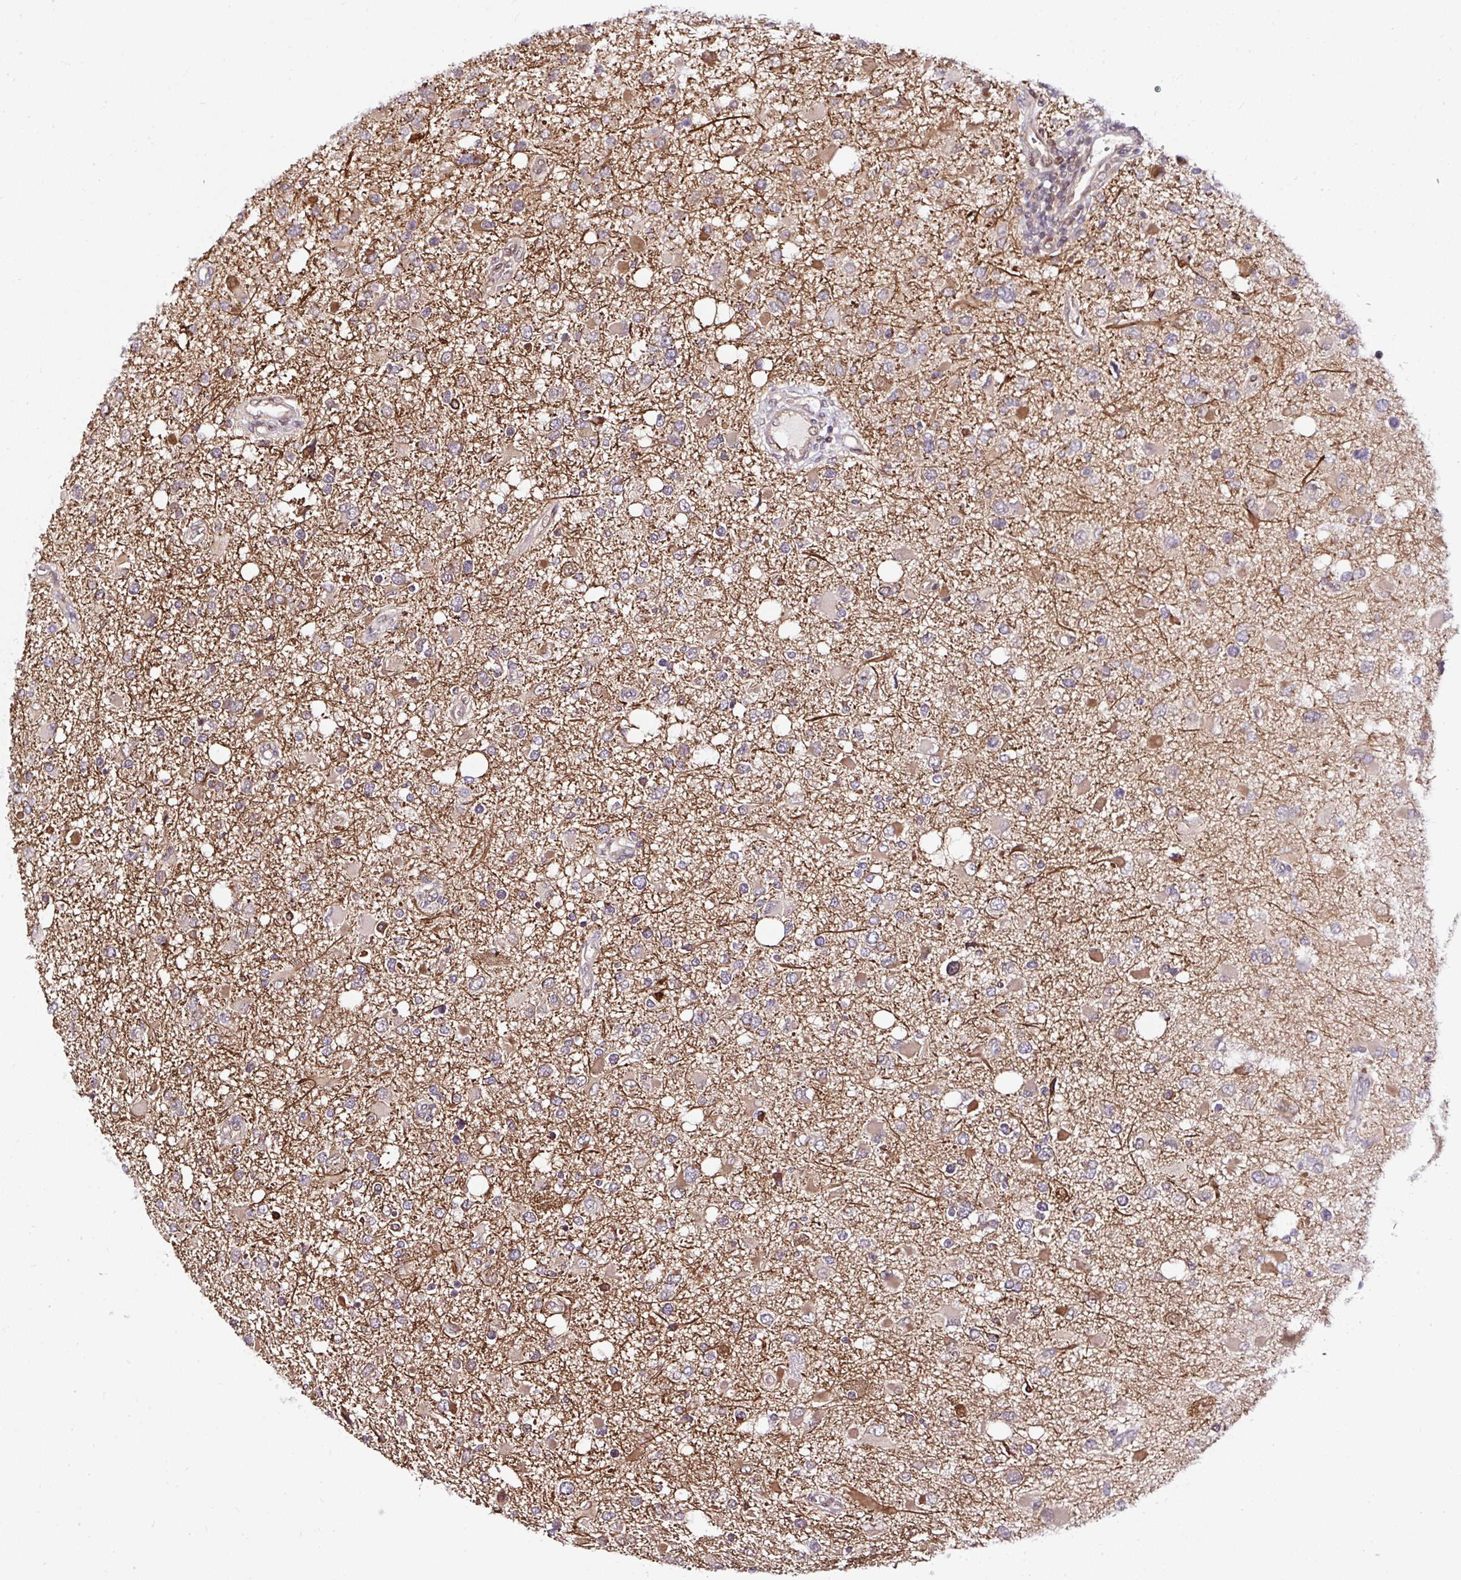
{"staining": {"intensity": "moderate", "quantity": "<25%", "location": "cytoplasmic/membranous"}, "tissue": "glioma", "cell_type": "Tumor cells", "image_type": "cancer", "snomed": [{"axis": "morphology", "description": "Glioma, malignant, High grade"}, {"axis": "topography", "description": "Brain"}], "caption": "High-power microscopy captured an immunohistochemistry (IHC) image of glioma, revealing moderate cytoplasmic/membranous staining in about <25% of tumor cells.", "gene": "PIN4", "patient": {"sex": "male", "age": 53}}